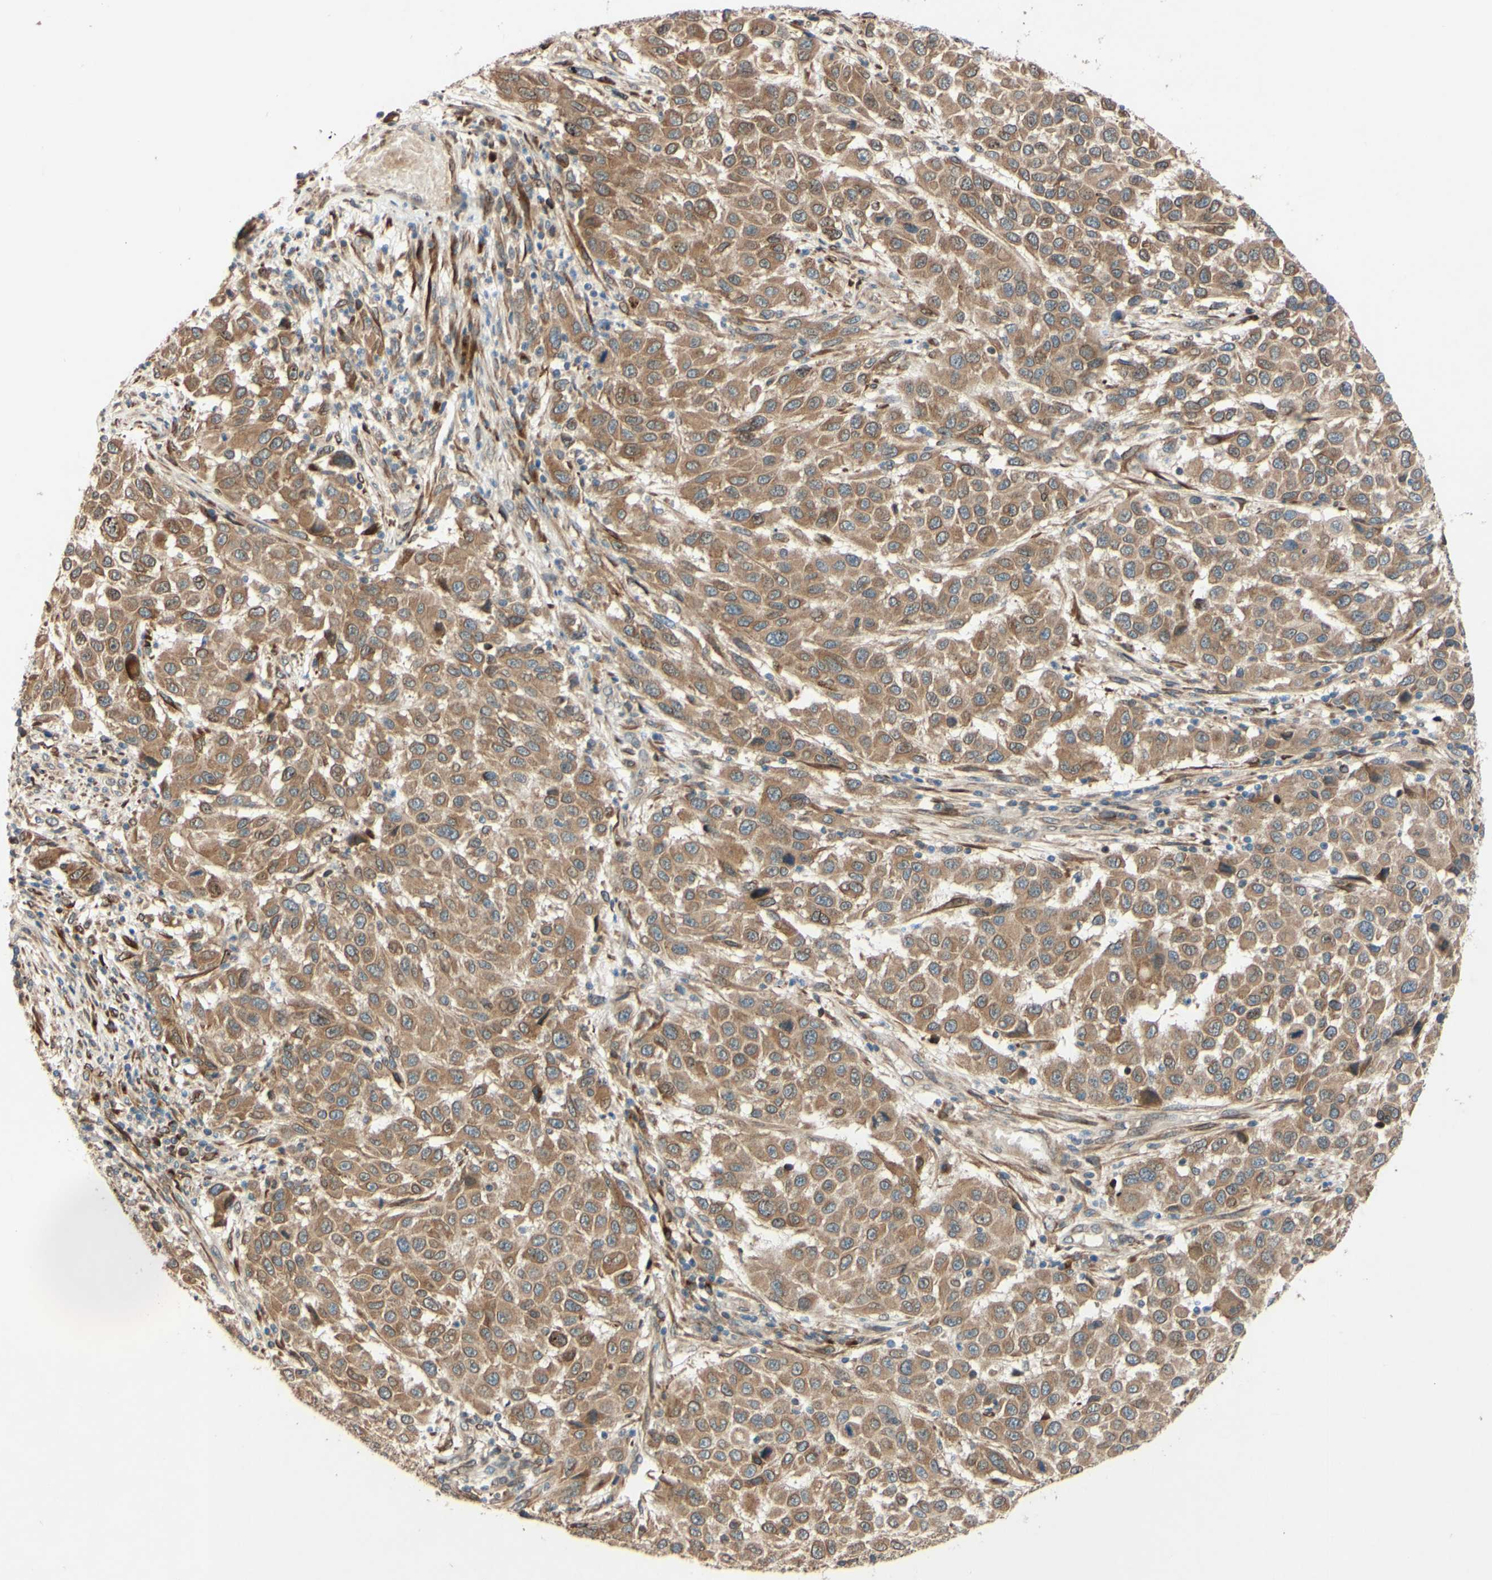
{"staining": {"intensity": "moderate", "quantity": ">75%", "location": "cytoplasmic/membranous,nuclear"}, "tissue": "melanoma", "cell_type": "Tumor cells", "image_type": "cancer", "snomed": [{"axis": "morphology", "description": "Malignant melanoma, Metastatic site"}, {"axis": "topography", "description": "Lymph node"}], "caption": "This image exhibits immunohistochemistry (IHC) staining of human malignant melanoma (metastatic site), with medium moderate cytoplasmic/membranous and nuclear staining in approximately >75% of tumor cells.", "gene": "PTPRU", "patient": {"sex": "male", "age": 61}}